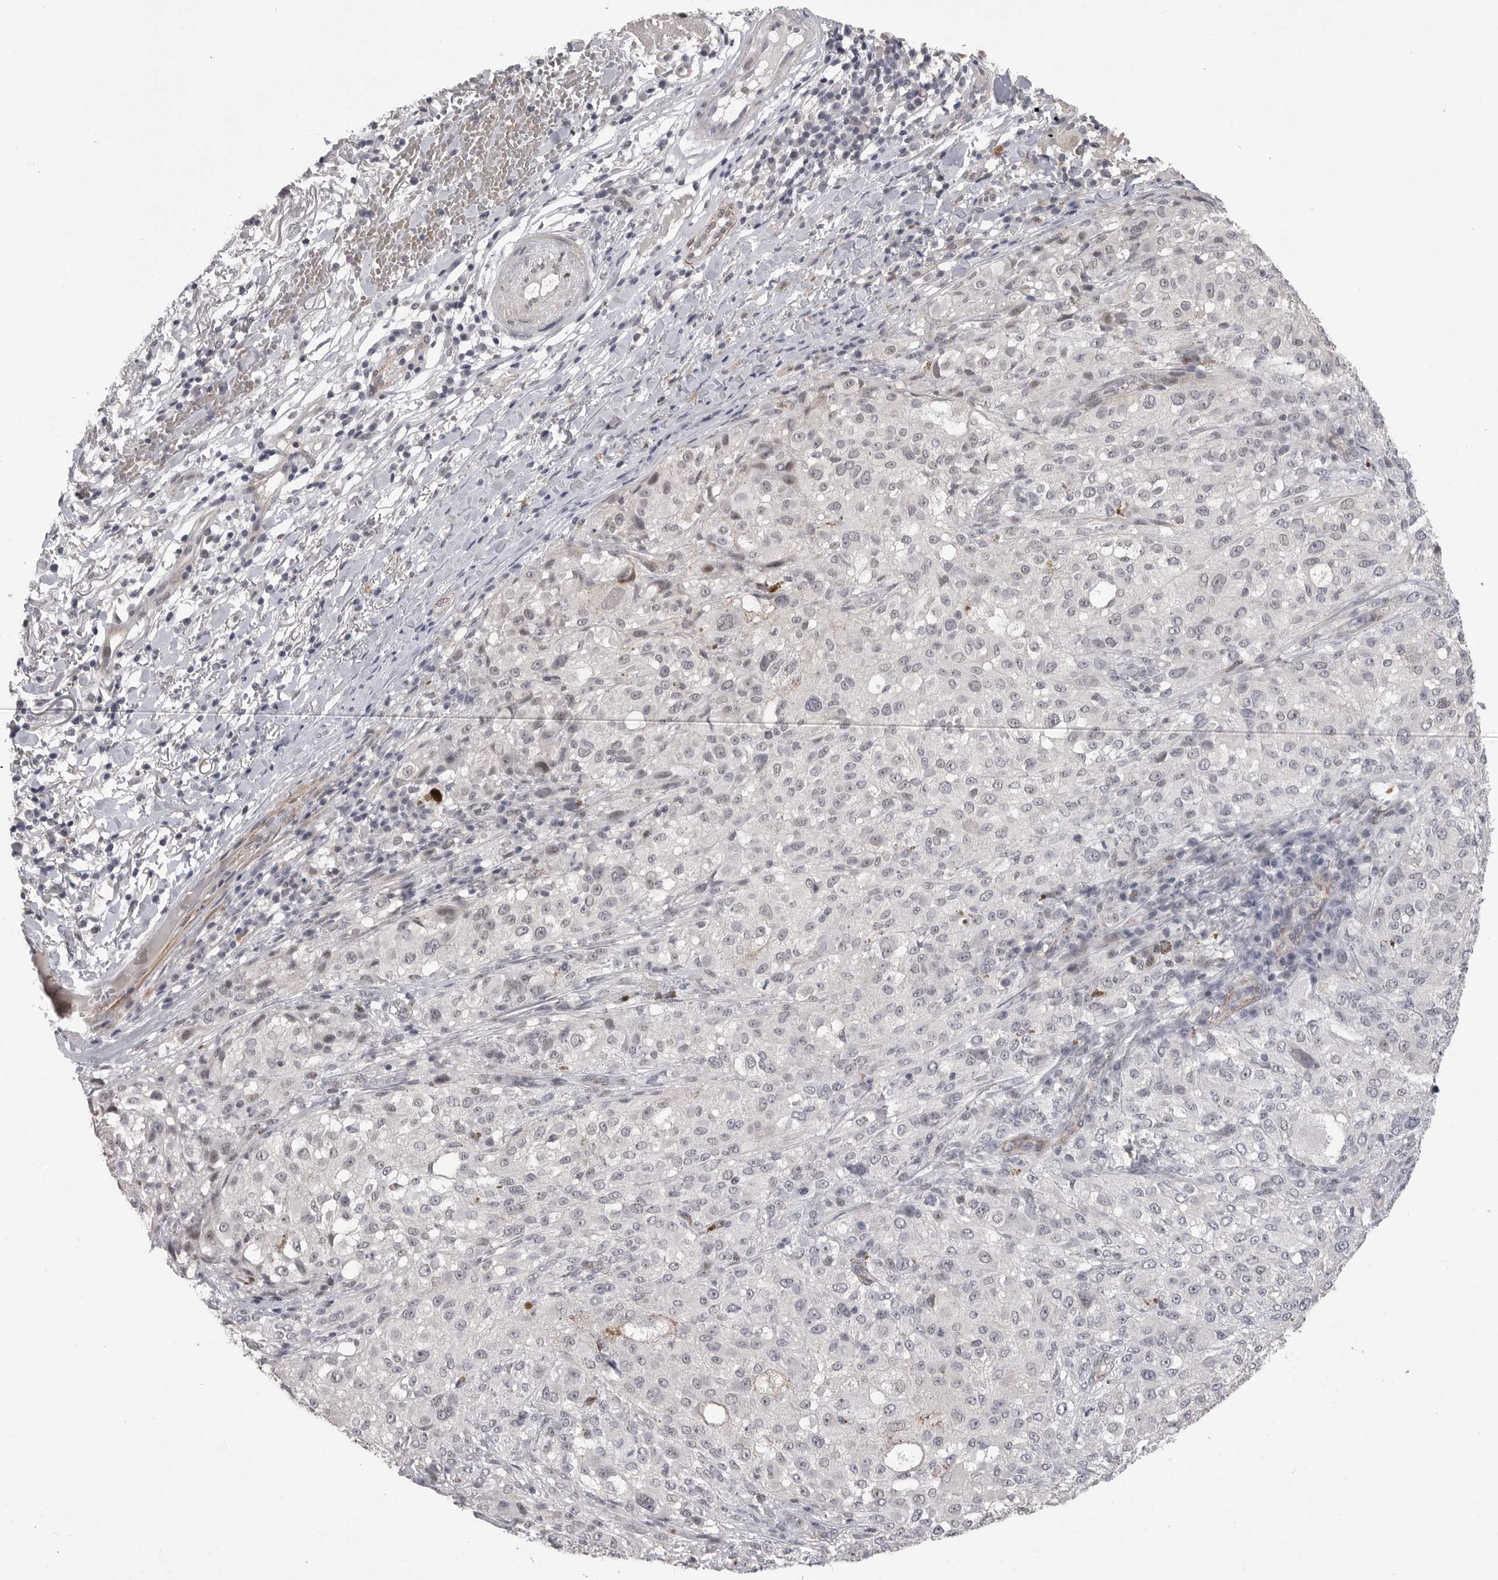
{"staining": {"intensity": "negative", "quantity": "none", "location": "none"}, "tissue": "melanoma", "cell_type": "Tumor cells", "image_type": "cancer", "snomed": [{"axis": "morphology", "description": "Necrosis, NOS"}, {"axis": "morphology", "description": "Malignant melanoma, NOS"}, {"axis": "topography", "description": "Skin"}], "caption": "This micrograph is of malignant melanoma stained with immunohistochemistry (IHC) to label a protein in brown with the nuclei are counter-stained blue. There is no expression in tumor cells.", "gene": "PLEKHF1", "patient": {"sex": "female", "age": 87}}